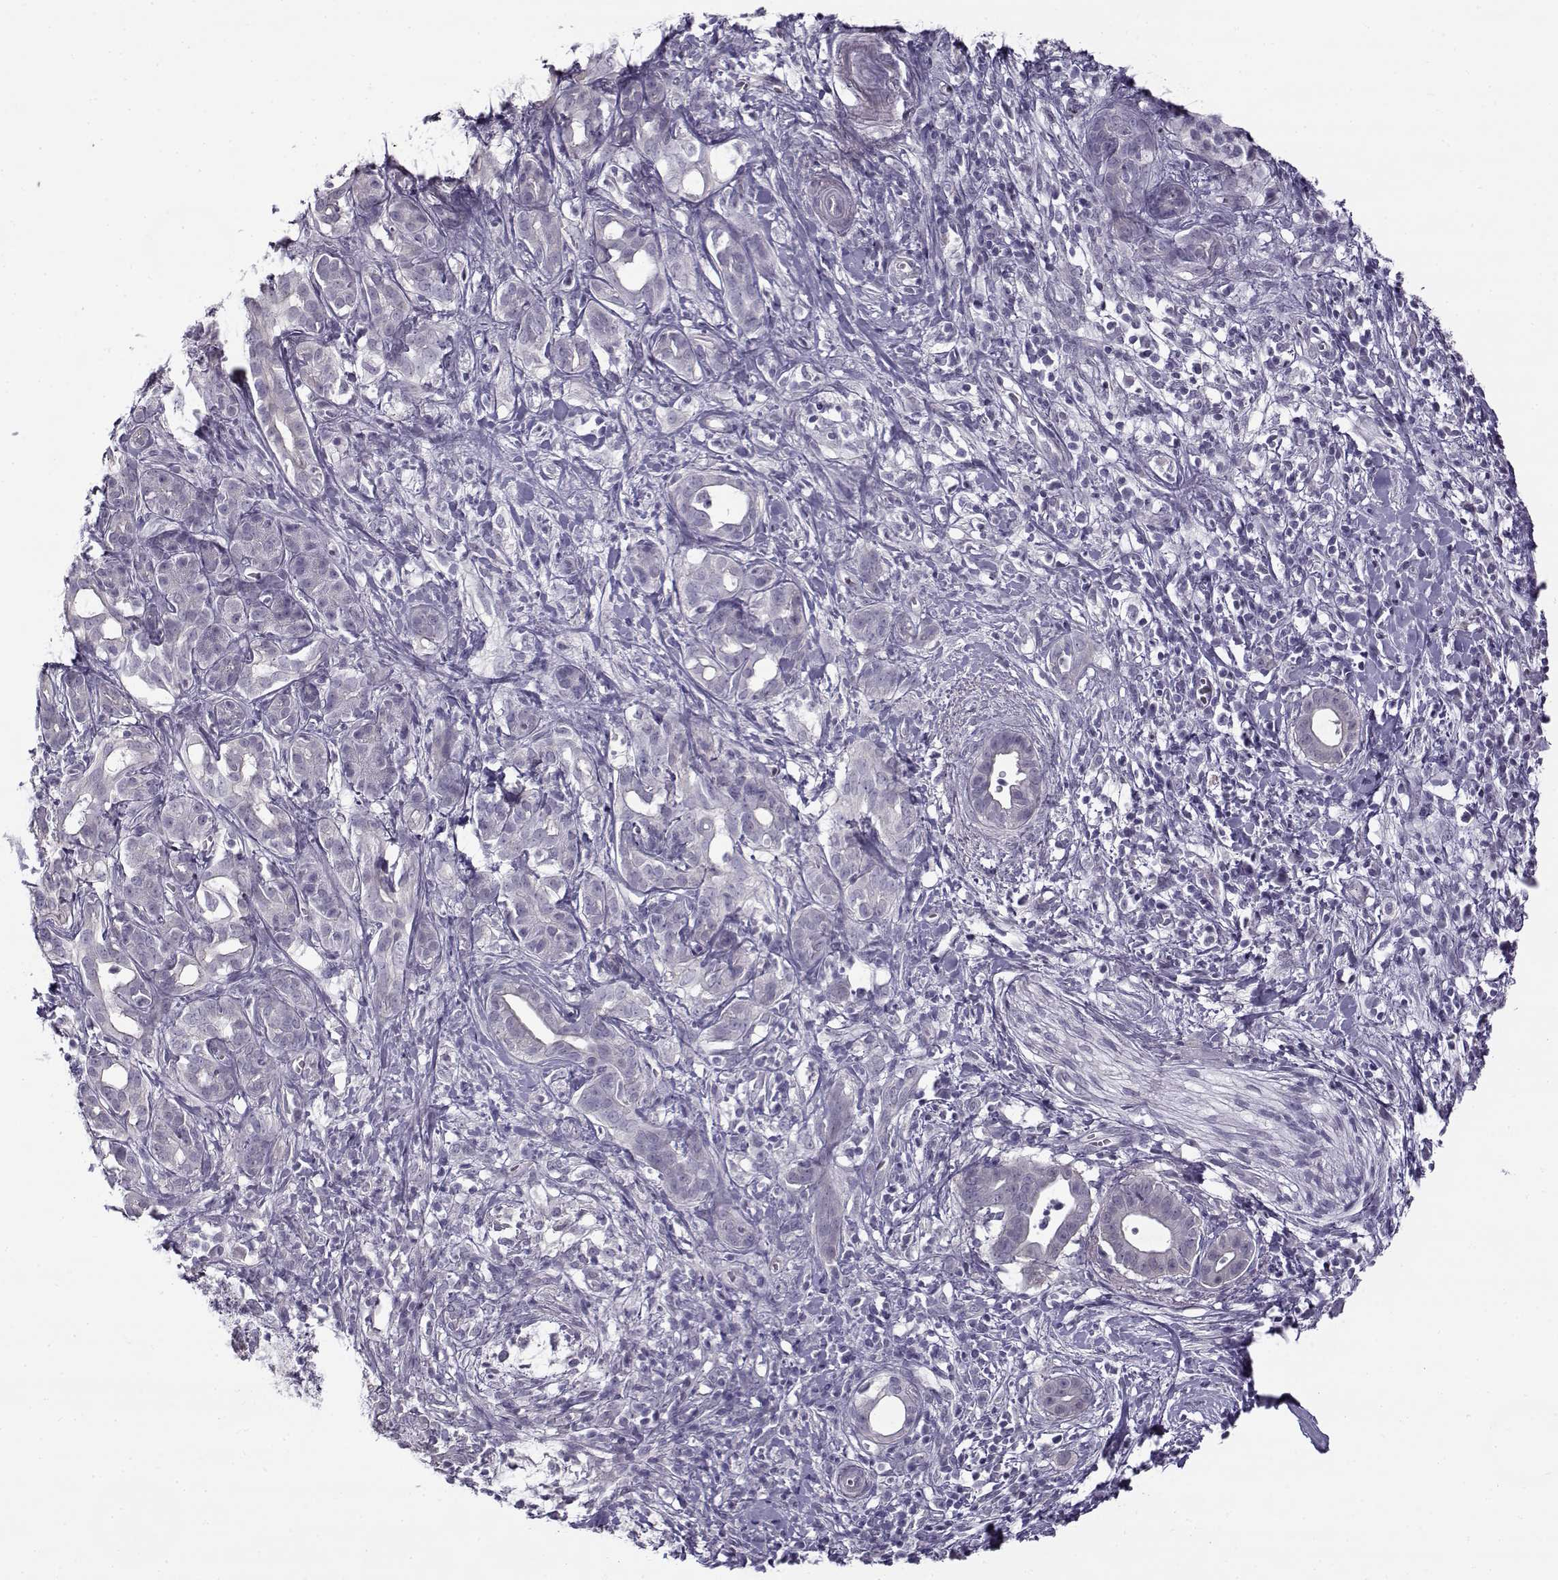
{"staining": {"intensity": "negative", "quantity": "none", "location": "none"}, "tissue": "pancreatic cancer", "cell_type": "Tumor cells", "image_type": "cancer", "snomed": [{"axis": "morphology", "description": "Adenocarcinoma, NOS"}, {"axis": "topography", "description": "Pancreas"}], "caption": "There is no significant positivity in tumor cells of pancreatic cancer (adenocarcinoma). The staining is performed using DAB (3,3'-diaminobenzidine) brown chromogen with nuclei counter-stained in using hematoxylin.", "gene": "TEX55", "patient": {"sex": "male", "age": 61}}